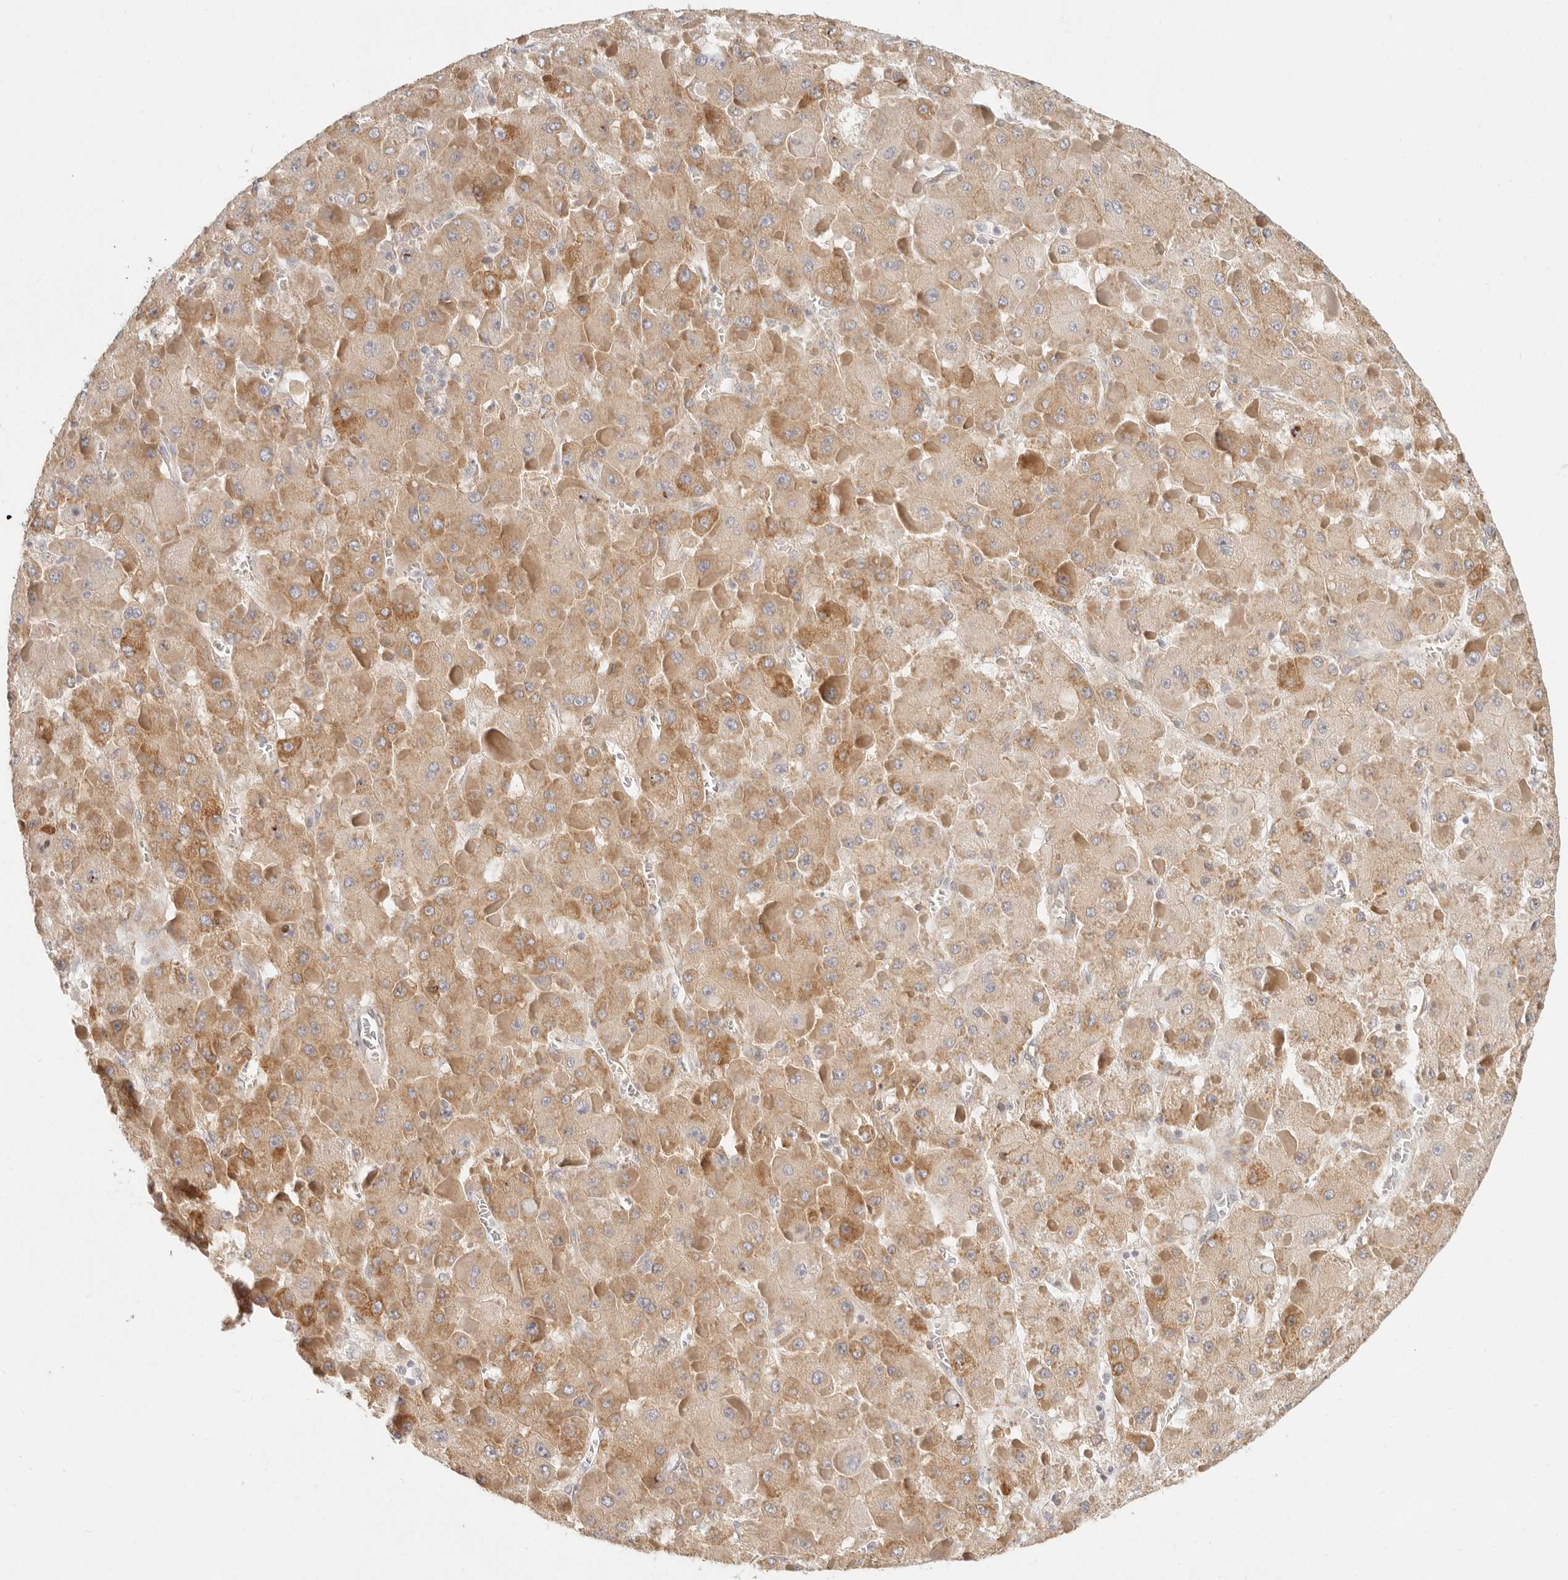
{"staining": {"intensity": "moderate", "quantity": ">75%", "location": "cytoplasmic/membranous"}, "tissue": "liver cancer", "cell_type": "Tumor cells", "image_type": "cancer", "snomed": [{"axis": "morphology", "description": "Carcinoma, Hepatocellular, NOS"}, {"axis": "topography", "description": "Liver"}], "caption": "Liver cancer stained with IHC shows moderate cytoplasmic/membranous expression in about >75% of tumor cells.", "gene": "PABPC4", "patient": {"sex": "female", "age": 73}}